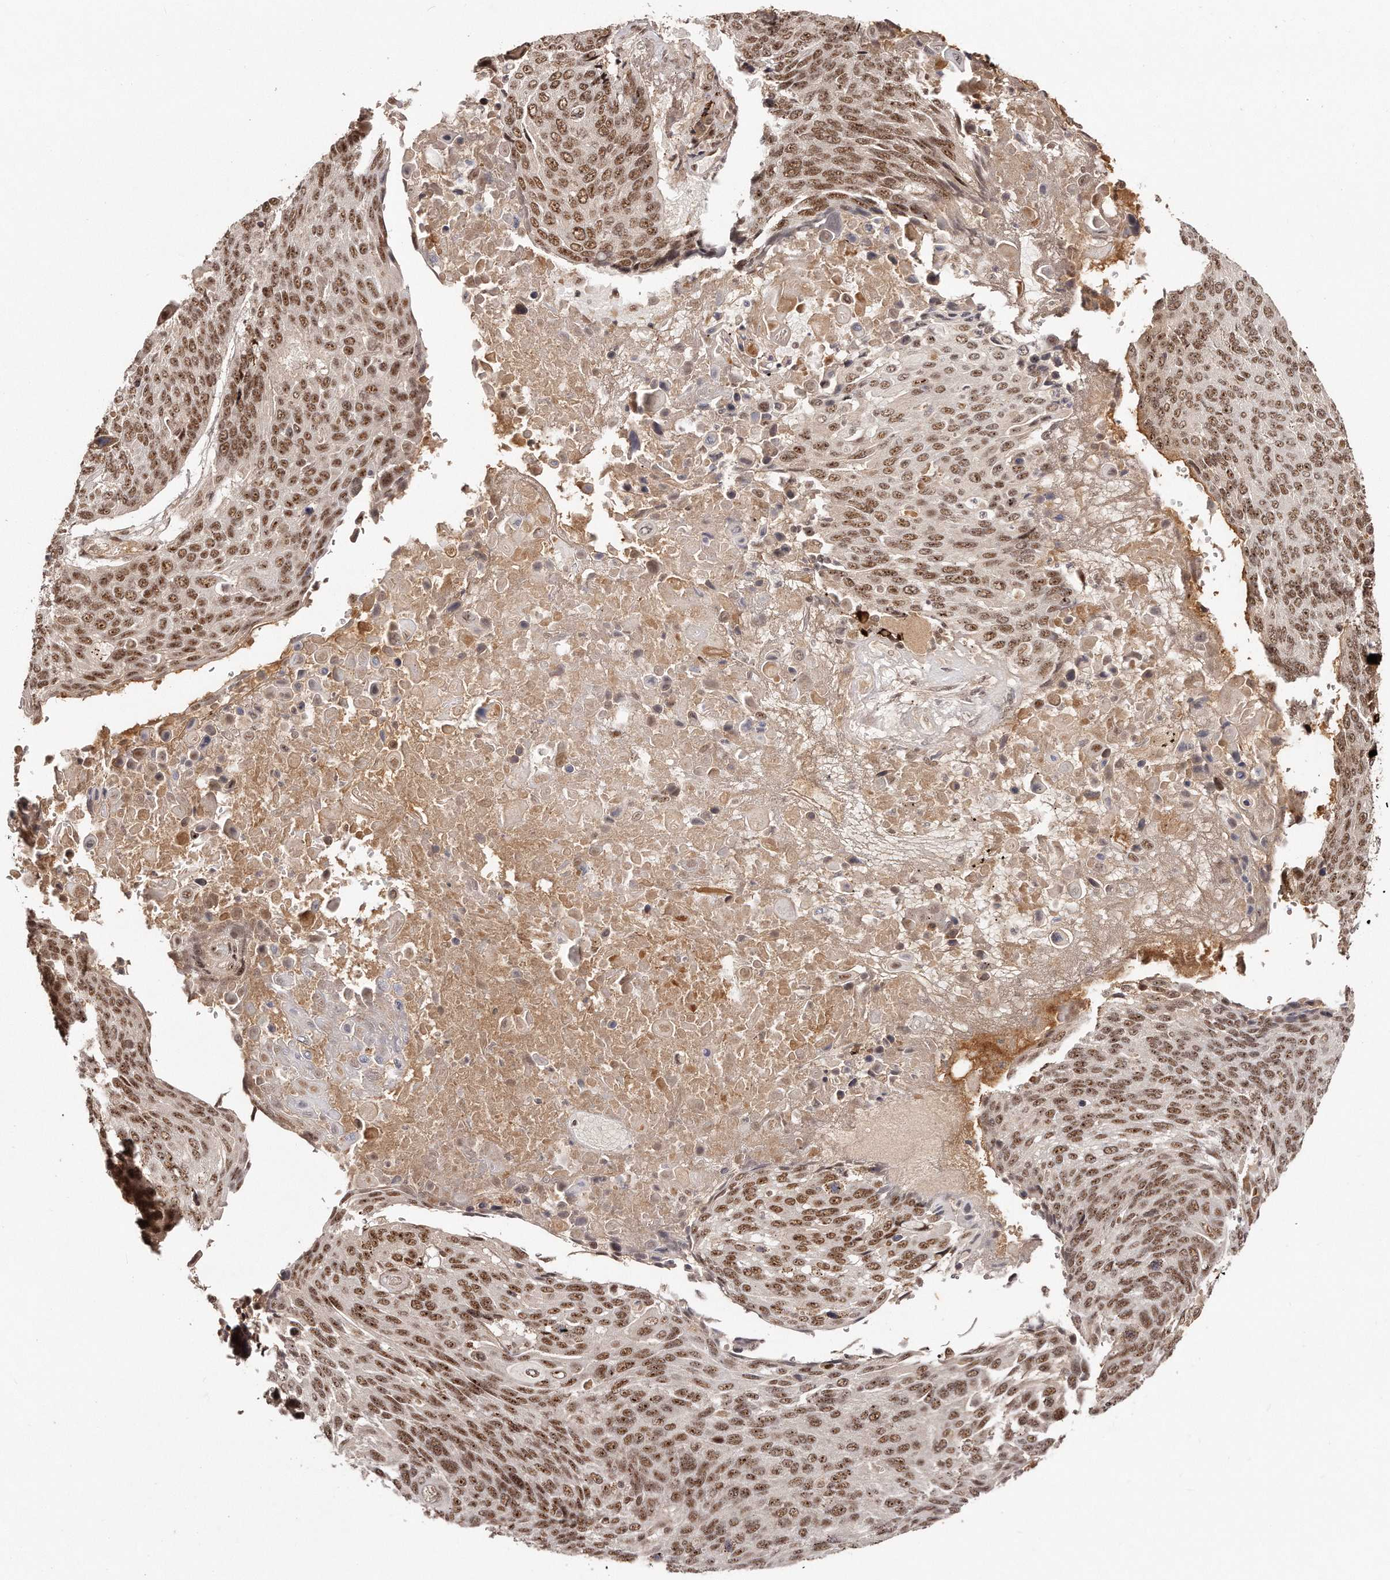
{"staining": {"intensity": "moderate", "quantity": ">75%", "location": "nuclear"}, "tissue": "lung cancer", "cell_type": "Tumor cells", "image_type": "cancer", "snomed": [{"axis": "morphology", "description": "Squamous cell carcinoma, NOS"}, {"axis": "topography", "description": "Lung"}], "caption": "Brown immunohistochemical staining in lung squamous cell carcinoma exhibits moderate nuclear staining in approximately >75% of tumor cells.", "gene": "SOX4", "patient": {"sex": "male", "age": 66}}